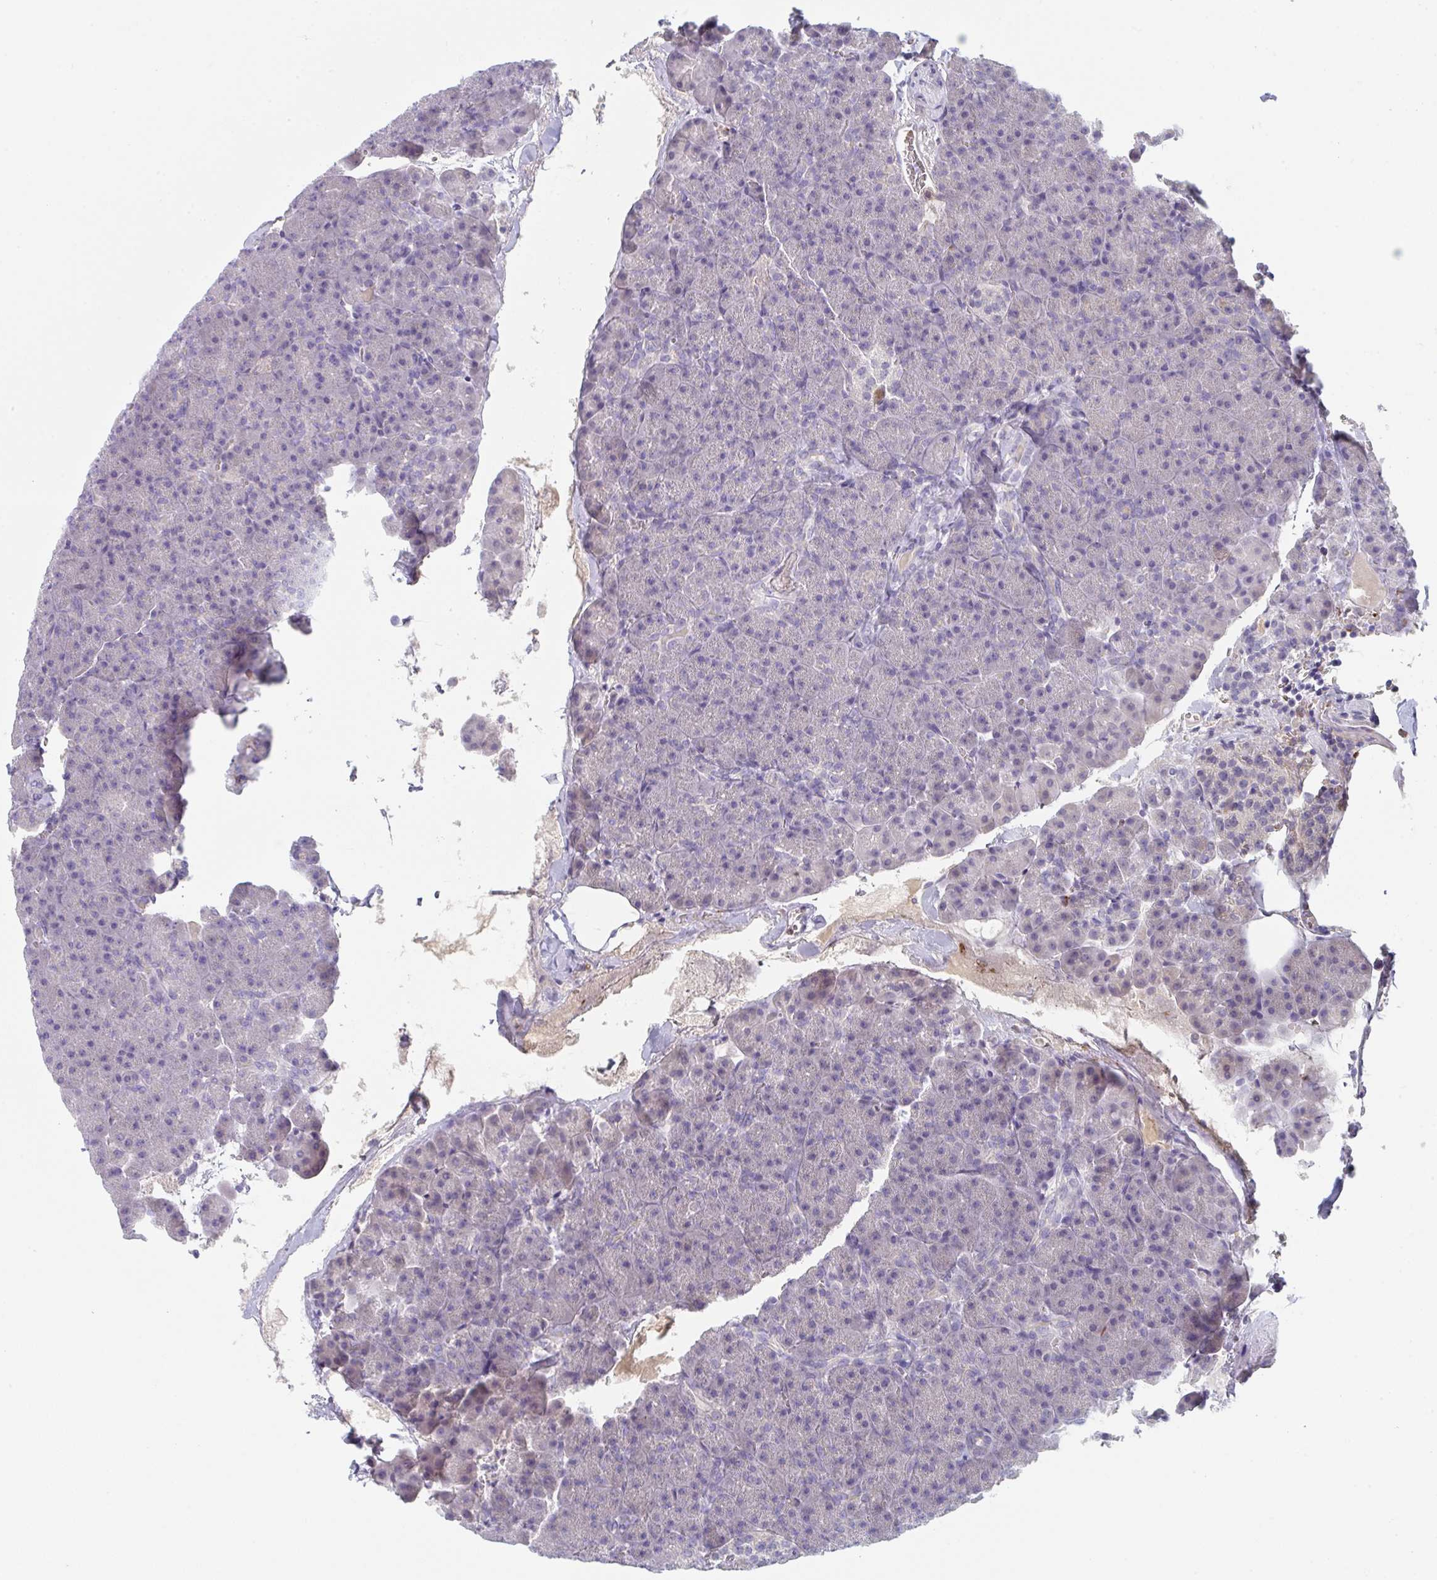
{"staining": {"intensity": "negative", "quantity": "none", "location": "none"}, "tissue": "pancreas", "cell_type": "Exocrine glandular cells", "image_type": "normal", "snomed": [{"axis": "morphology", "description": "Normal tissue, NOS"}, {"axis": "topography", "description": "Pancreas"}], "caption": "This is an immunohistochemistry micrograph of benign pancreas. There is no staining in exocrine glandular cells.", "gene": "HGFAC", "patient": {"sex": "female", "age": 74}}